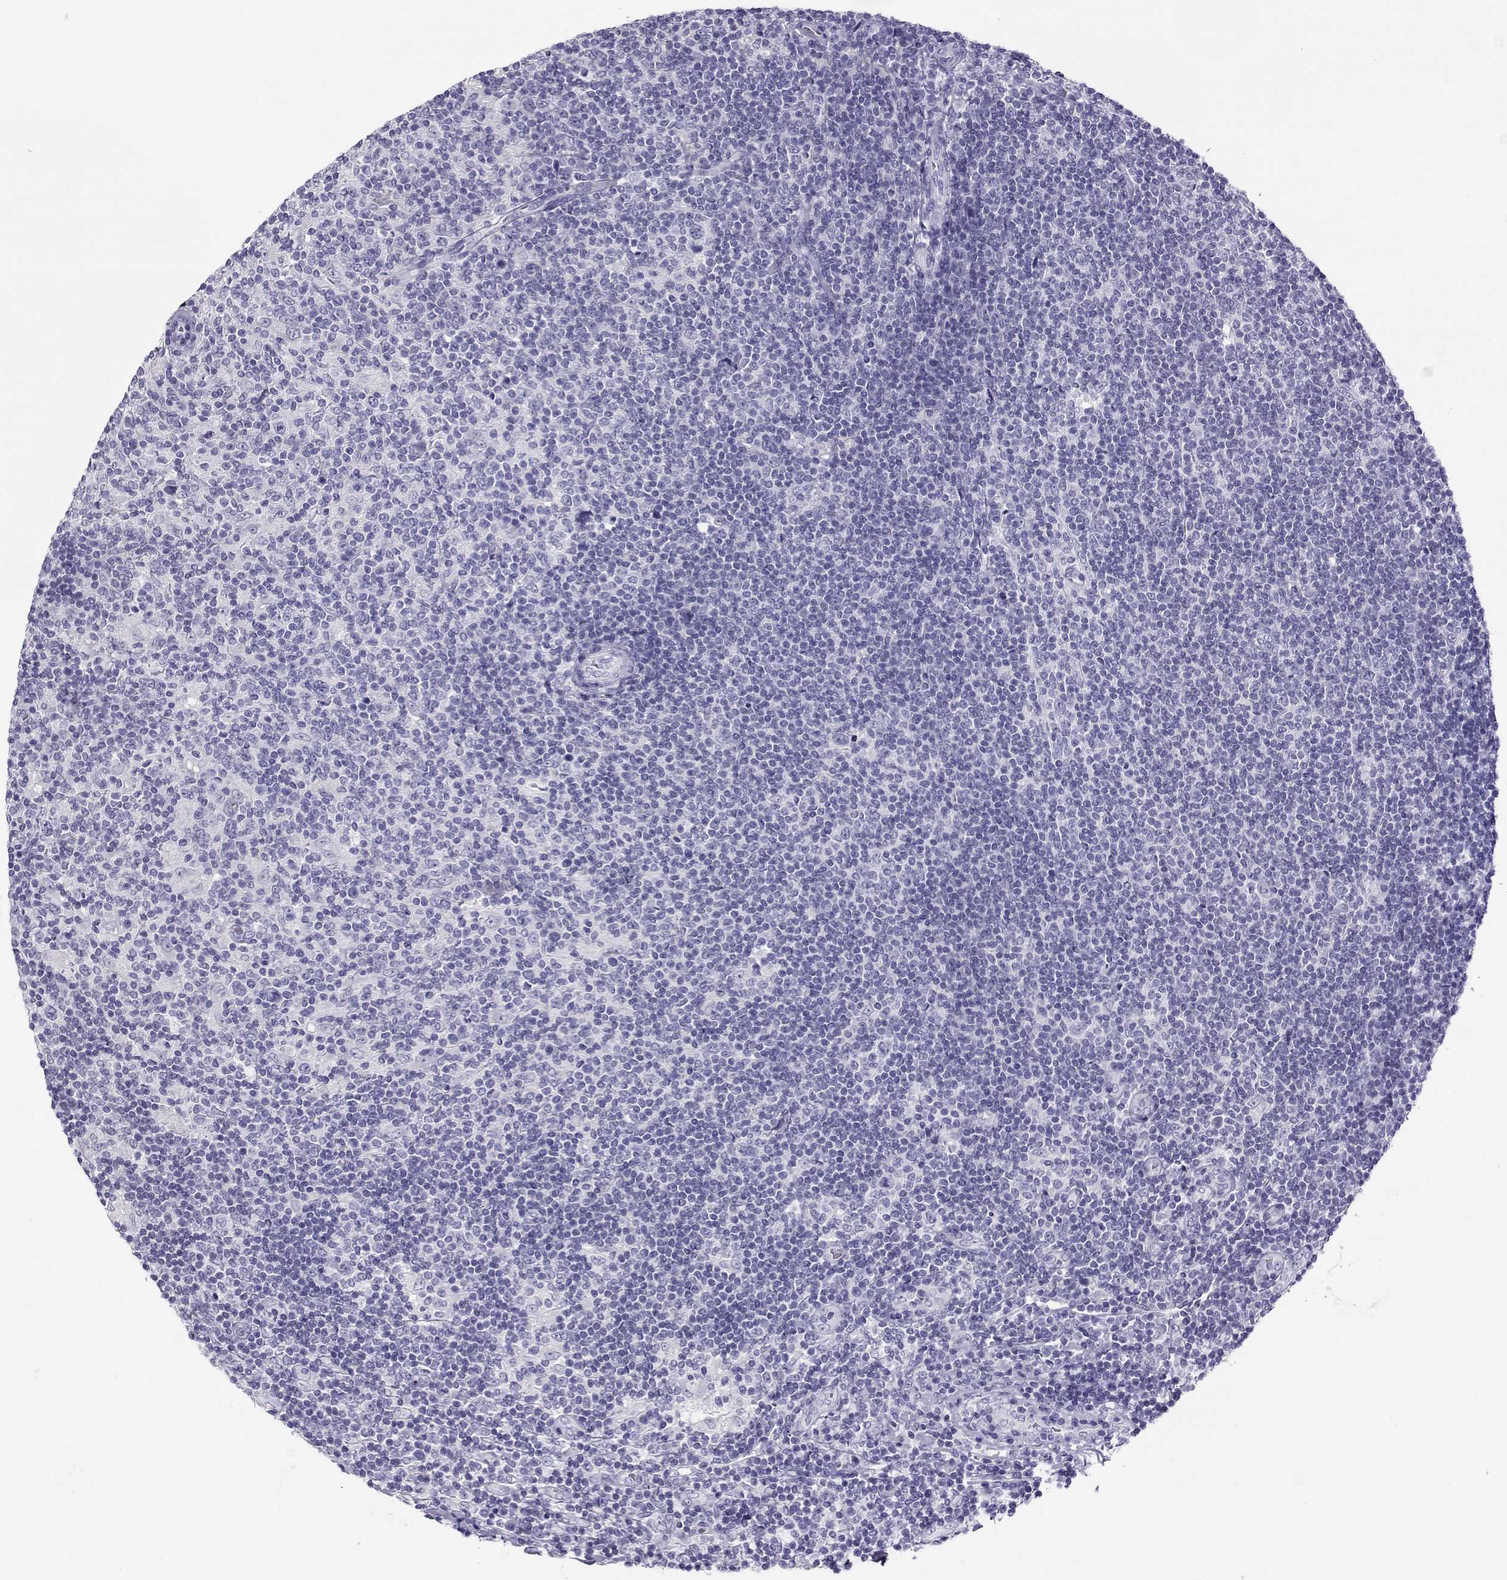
{"staining": {"intensity": "negative", "quantity": "none", "location": "none"}, "tissue": "lymphoma", "cell_type": "Tumor cells", "image_type": "cancer", "snomed": [{"axis": "morphology", "description": "Hodgkin's disease, NOS"}, {"axis": "topography", "description": "Lymph node"}], "caption": "Immunohistochemistry of lymphoma reveals no staining in tumor cells.", "gene": "RHOXF2", "patient": {"sex": "male", "age": 40}}